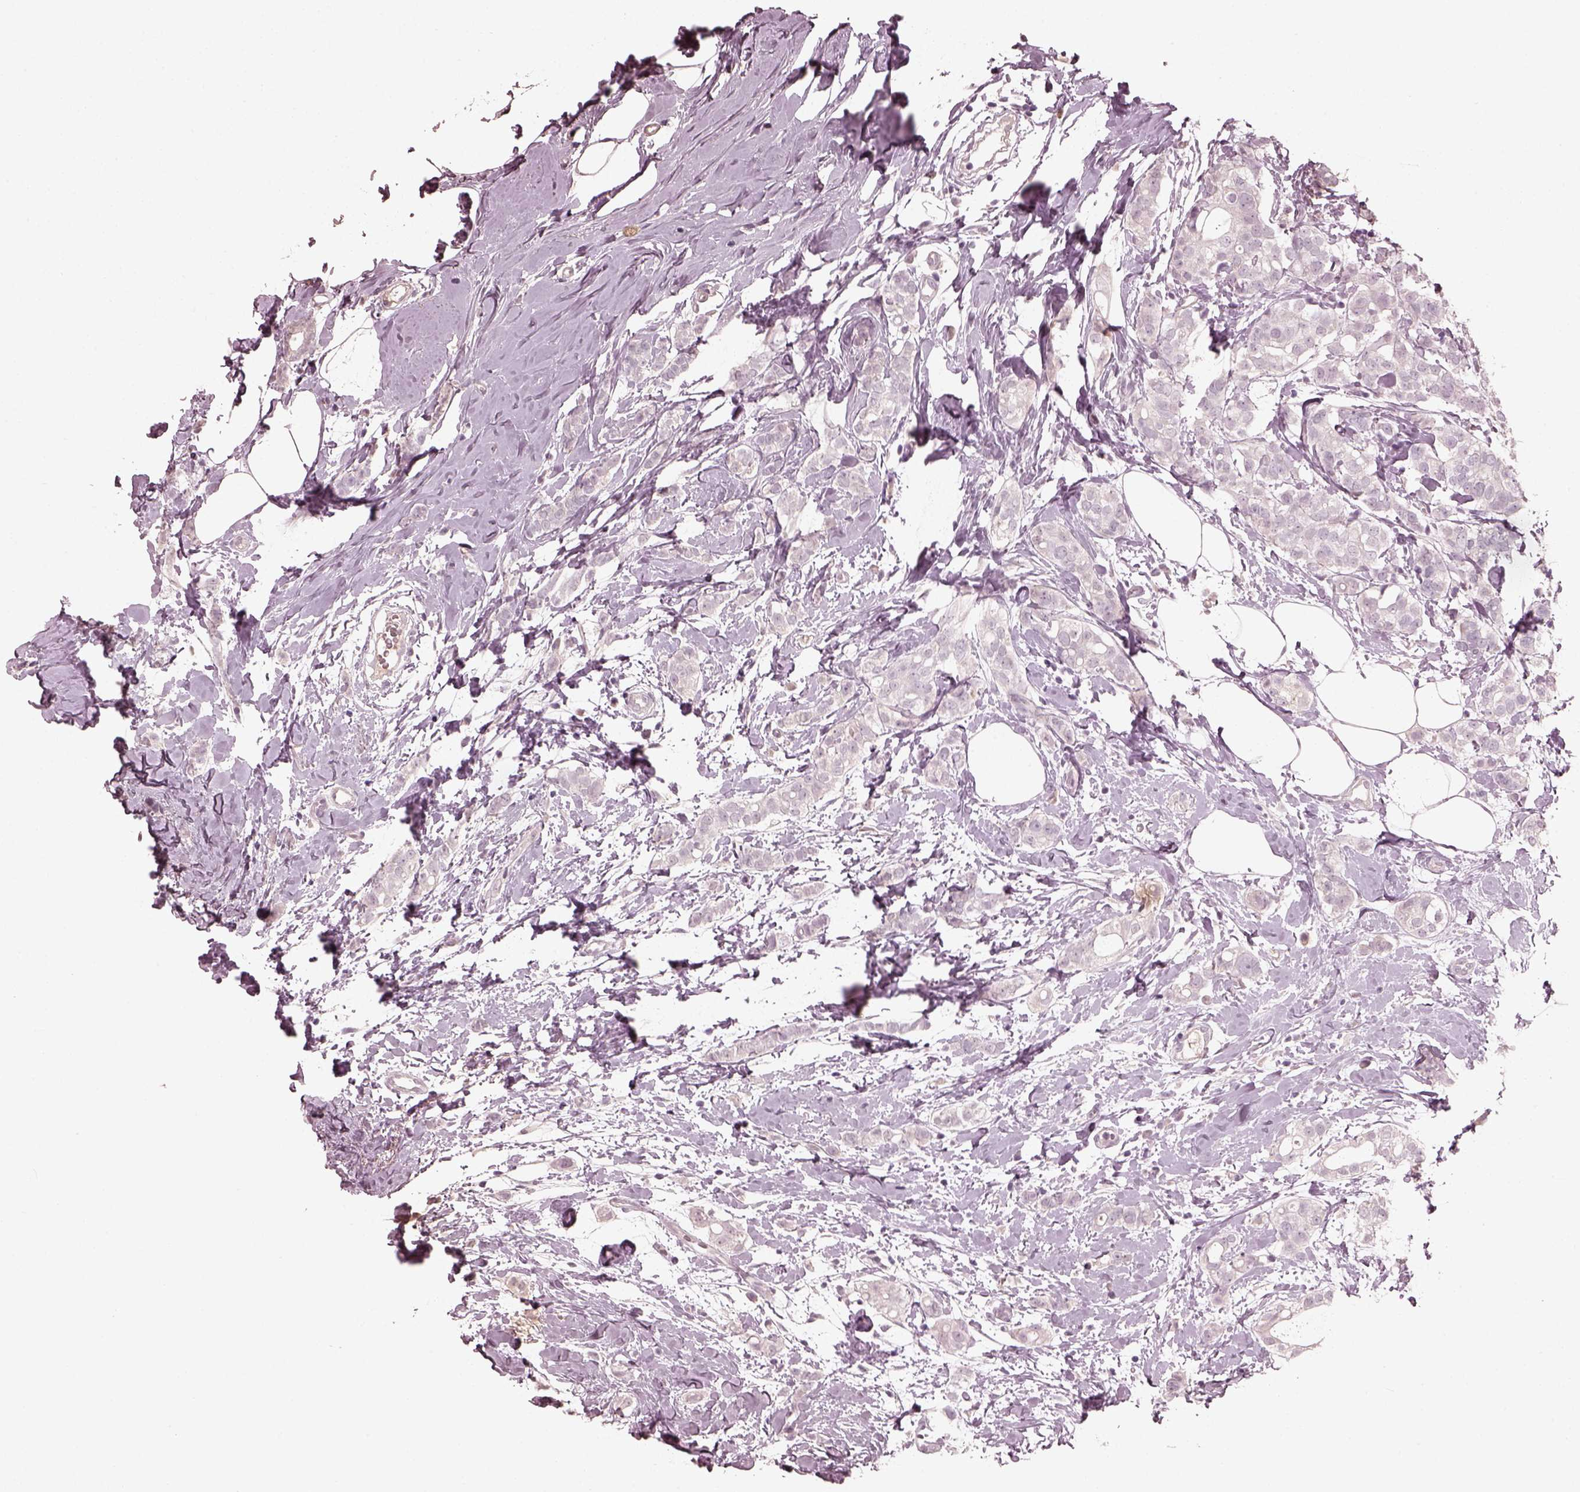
{"staining": {"intensity": "negative", "quantity": "none", "location": "none"}, "tissue": "breast cancer", "cell_type": "Tumor cells", "image_type": "cancer", "snomed": [{"axis": "morphology", "description": "Duct carcinoma"}, {"axis": "topography", "description": "Breast"}], "caption": "Histopathology image shows no significant protein staining in tumor cells of breast cancer (infiltrating ductal carcinoma). (Brightfield microscopy of DAB (3,3'-diaminobenzidine) immunohistochemistry (IHC) at high magnification).", "gene": "OPTC", "patient": {"sex": "female", "age": 40}}